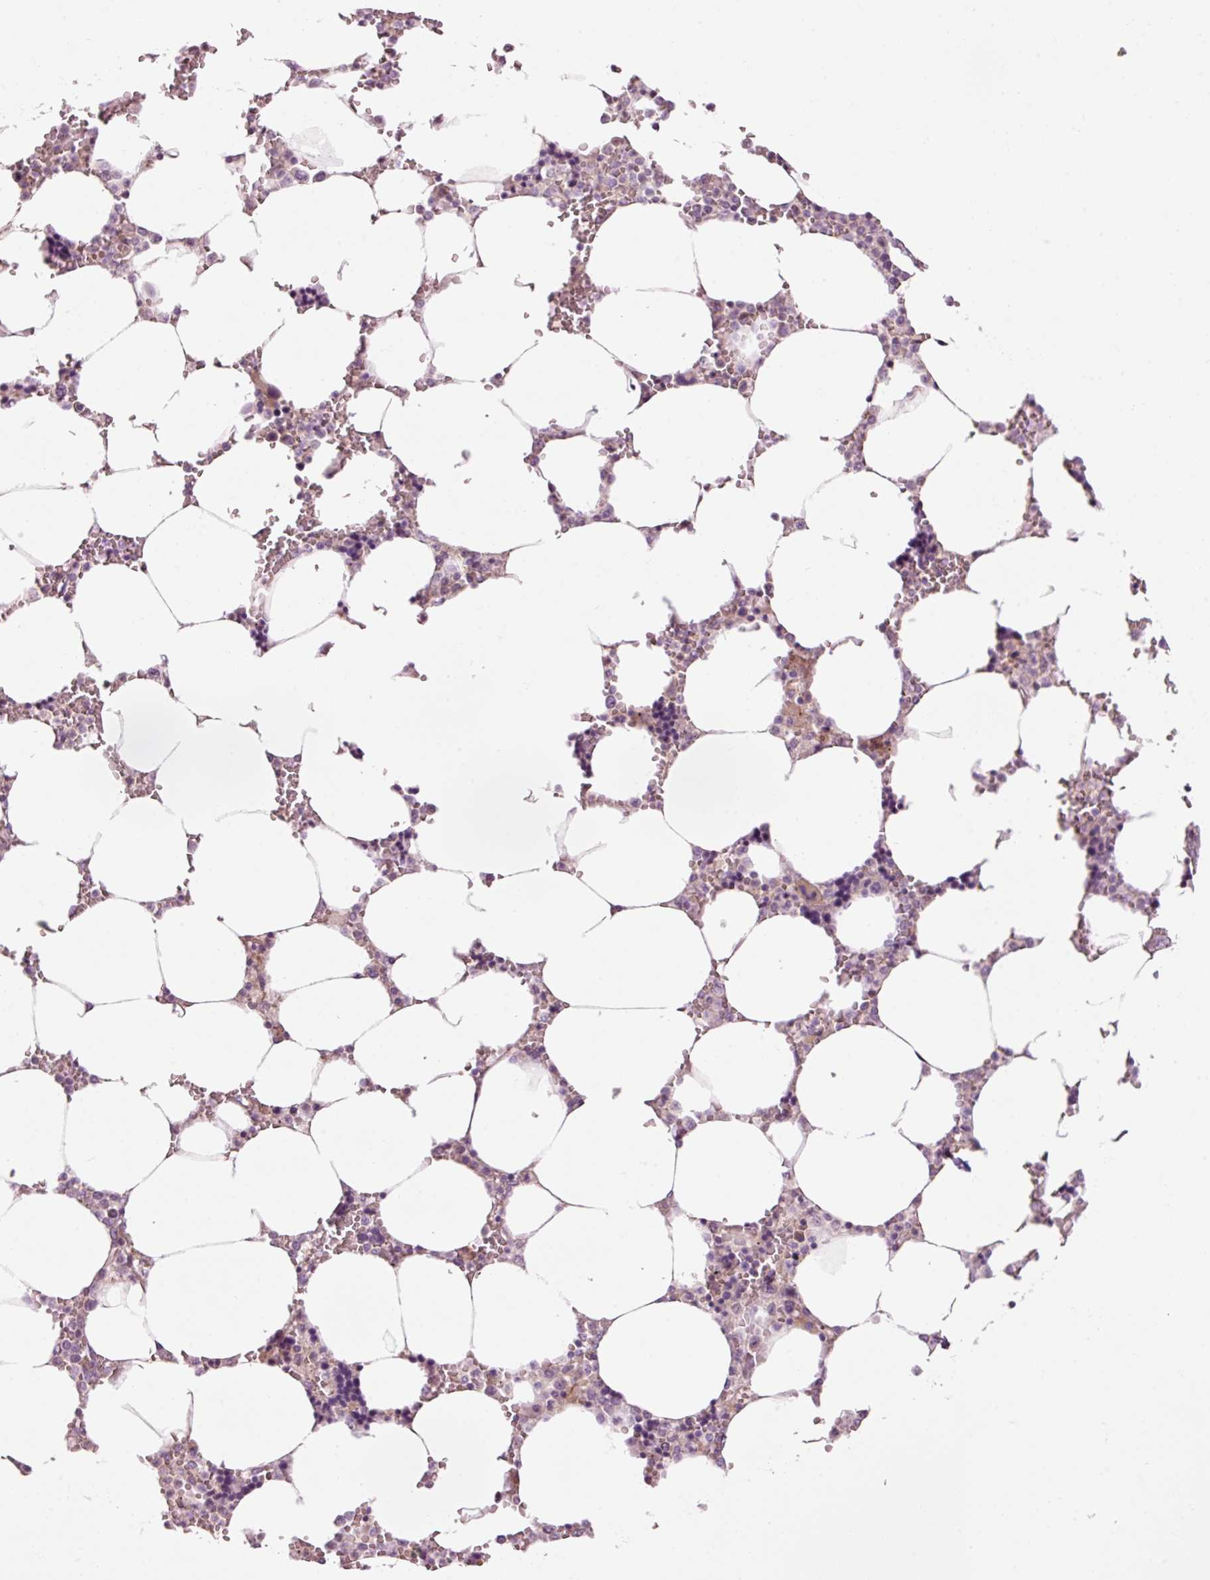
{"staining": {"intensity": "negative", "quantity": "none", "location": "none"}, "tissue": "bone marrow", "cell_type": "Hematopoietic cells", "image_type": "normal", "snomed": [{"axis": "morphology", "description": "Normal tissue, NOS"}, {"axis": "topography", "description": "Bone marrow"}], "caption": "High power microscopy image of an IHC histopathology image of normal bone marrow, revealing no significant positivity in hematopoietic cells.", "gene": "ANKRD20A1", "patient": {"sex": "male", "age": 64}}